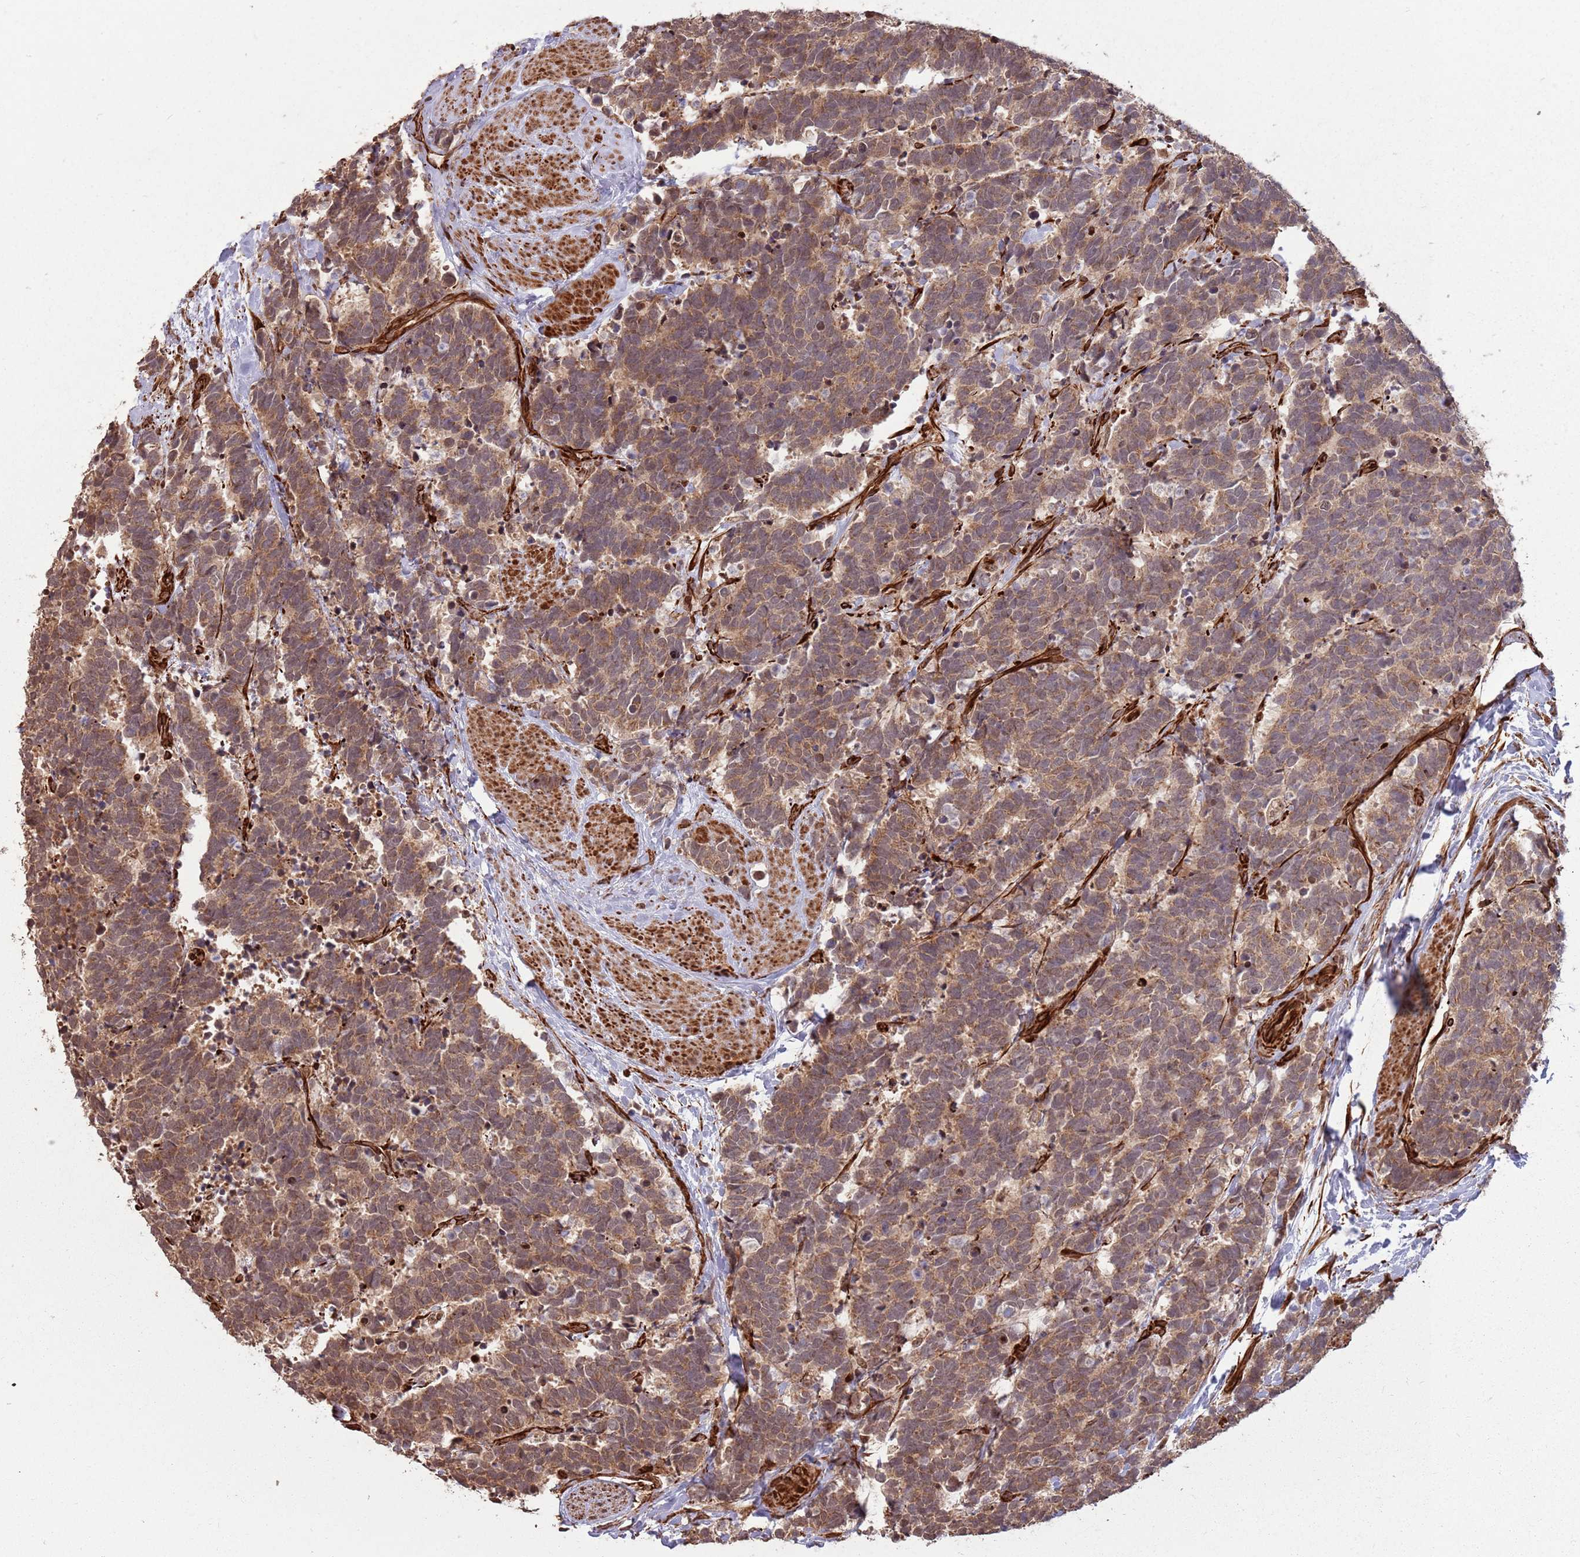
{"staining": {"intensity": "moderate", "quantity": ">75%", "location": "cytoplasmic/membranous"}, "tissue": "carcinoid", "cell_type": "Tumor cells", "image_type": "cancer", "snomed": [{"axis": "morphology", "description": "Carcinoma, NOS"}, {"axis": "morphology", "description": "Carcinoid, malignant, NOS"}, {"axis": "topography", "description": "Prostate"}], "caption": "A medium amount of moderate cytoplasmic/membranous positivity is present in approximately >75% of tumor cells in carcinoma tissue.", "gene": "ADAMTS3", "patient": {"sex": "male", "age": 57}}